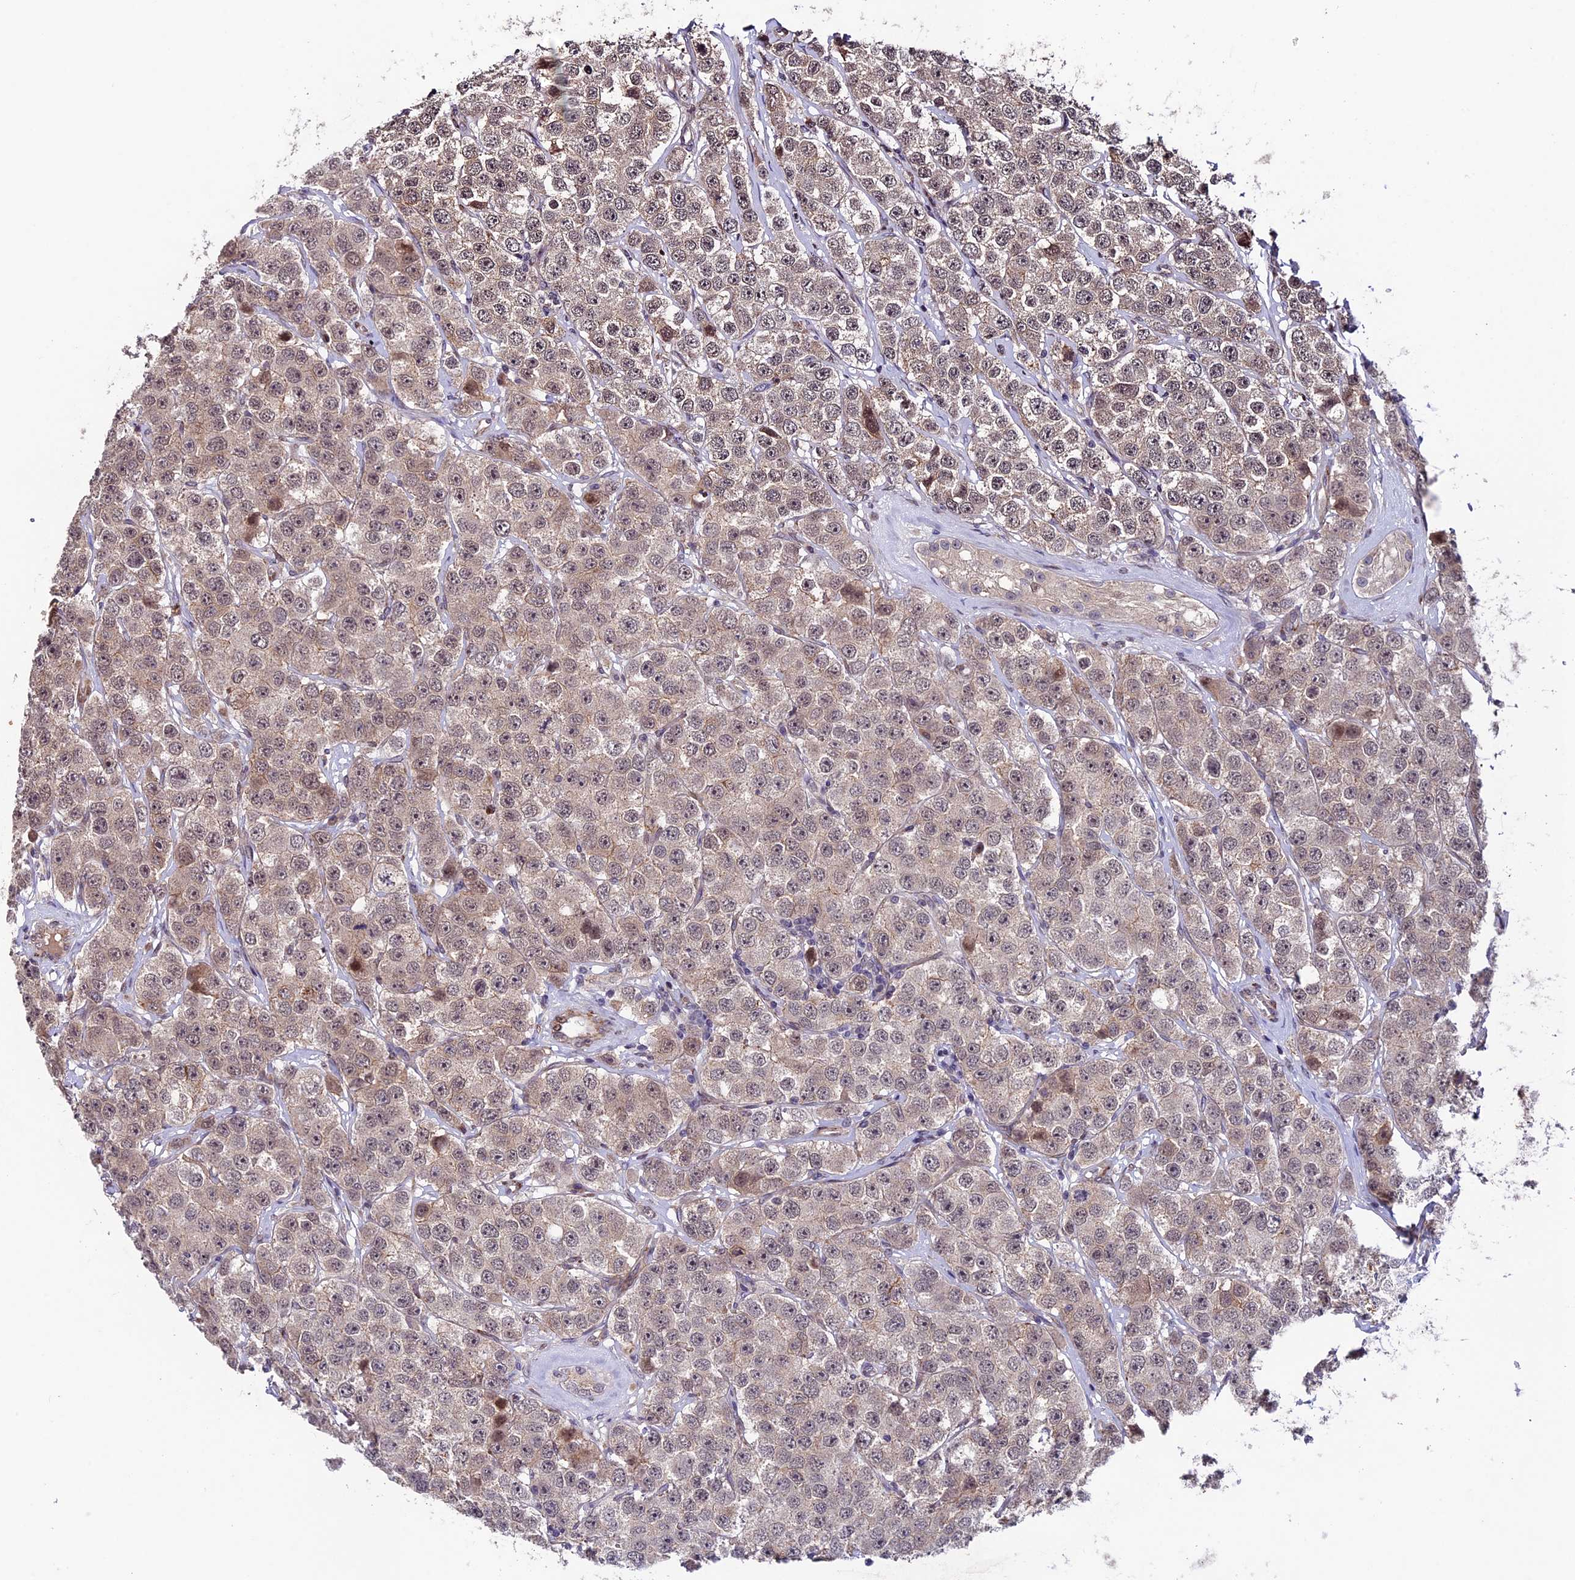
{"staining": {"intensity": "weak", "quantity": "<25%", "location": "cytoplasmic/membranous"}, "tissue": "testis cancer", "cell_type": "Tumor cells", "image_type": "cancer", "snomed": [{"axis": "morphology", "description": "Seminoma, NOS"}, {"axis": "topography", "description": "Testis"}], "caption": "IHC photomicrograph of testis seminoma stained for a protein (brown), which shows no staining in tumor cells. (DAB (3,3'-diaminobenzidine) immunohistochemistry (IHC), high magnification).", "gene": "SIPA1L3", "patient": {"sex": "male", "age": 28}}